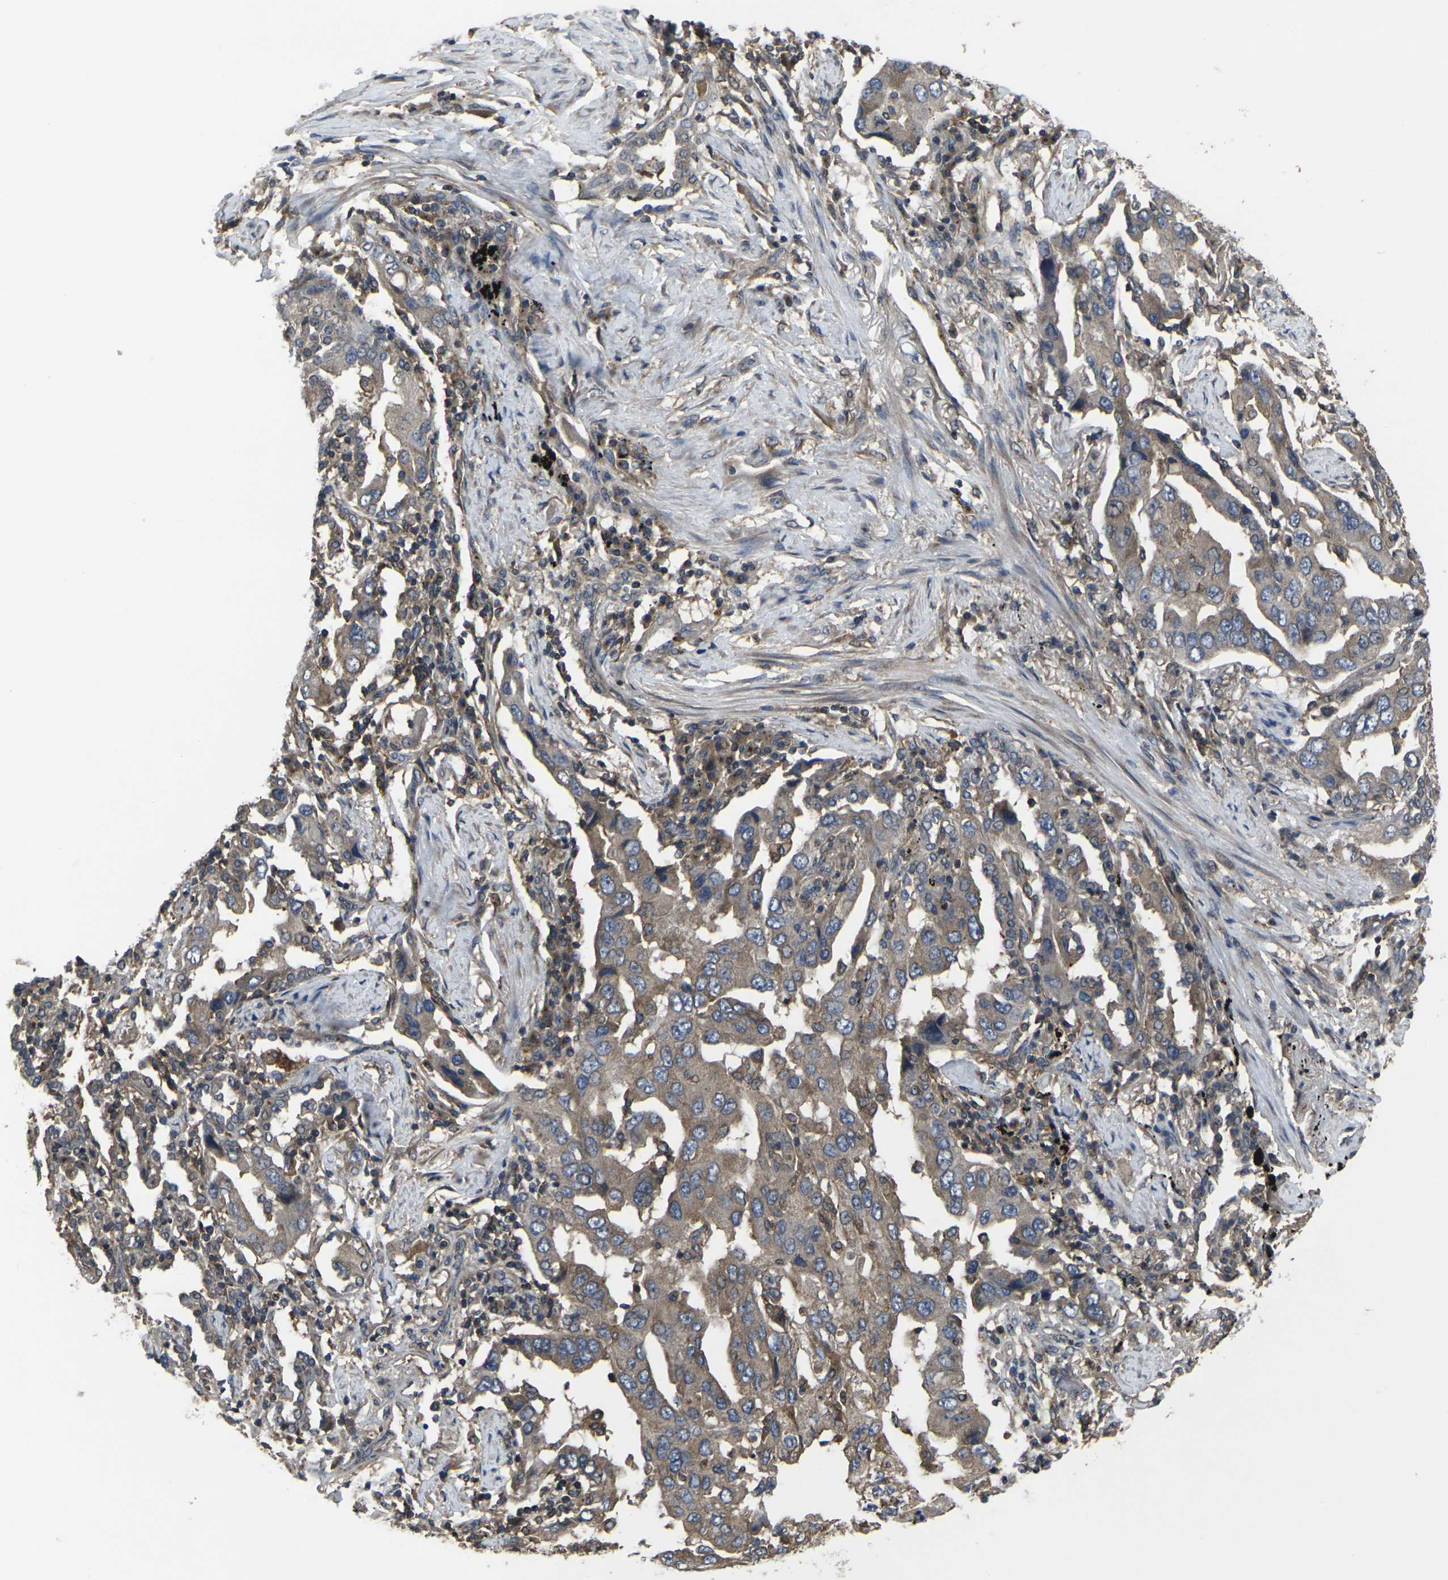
{"staining": {"intensity": "moderate", "quantity": ">75%", "location": "cytoplasmic/membranous"}, "tissue": "lung cancer", "cell_type": "Tumor cells", "image_type": "cancer", "snomed": [{"axis": "morphology", "description": "Adenocarcinoma, NOS"}, {"axis": "topography", "description": "Lung"}], "caption": "High-power microscopy captured an immunohistochemistry (IHC) image of lung cancer, revealing moderate cytoplasmic/membranous expression in approximately >75% of tumor cells. The protein is stained brown, and the nuclei are stained in blue (DAB (3,3'-diaminobenzidine) IHC with brightfield microscopy, high magnification).", "gene": "PRKACB", "patient": {"sex": "female", "age": 65}}